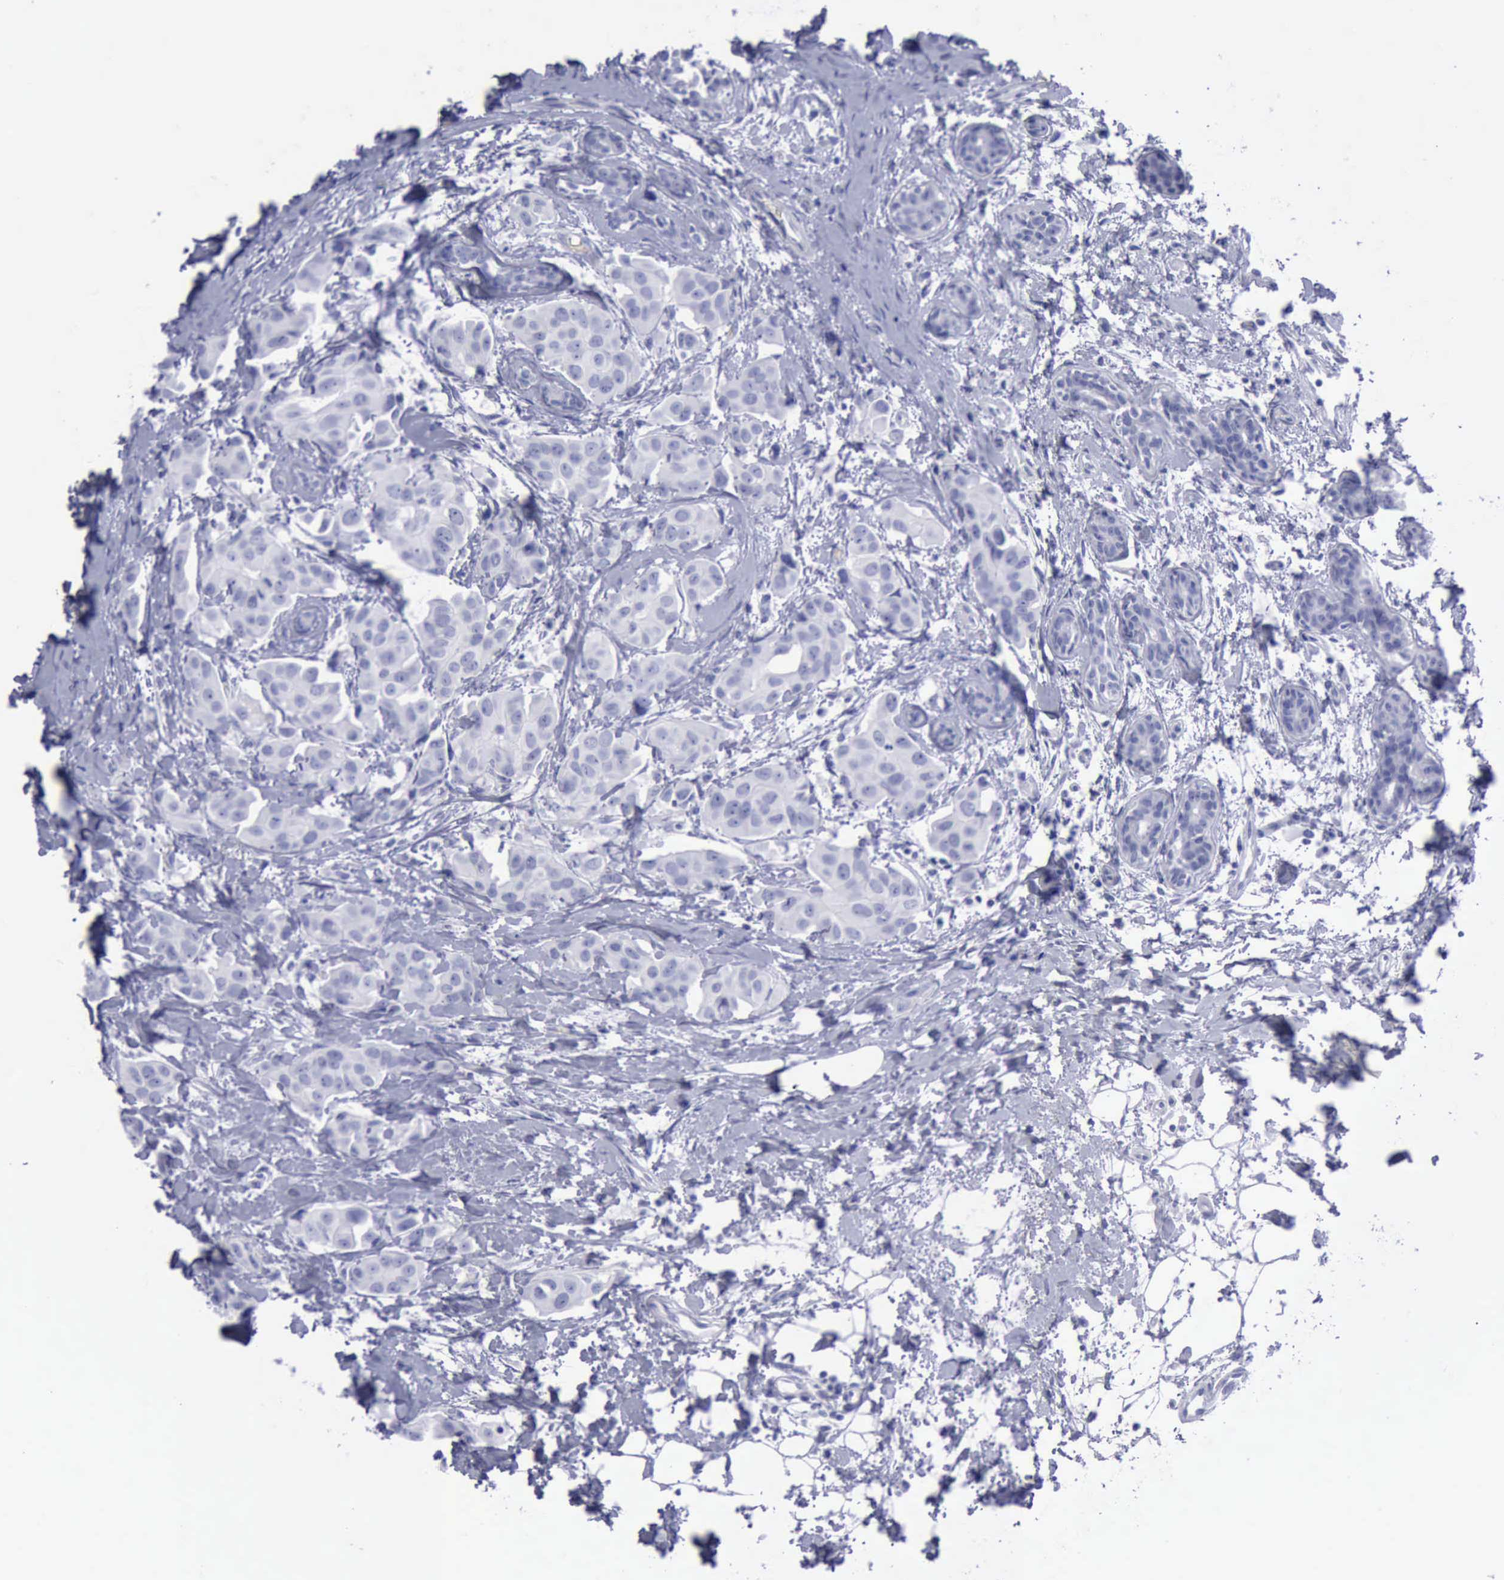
{"staining": {"intensity": "negative", "quantity": "none", "location": "none"}, "tissue": "breast cancer", "cell_type": "Tumor cells", "image_type": "cancer", "snomed": [{"axis": "morphology", "description": "Duct carcinoma"}, {"axis": "topography", "description": "Breast"}], "caption": "DAB (3,3'-diaminobenzidine) immunohistochemical staining of human infiltrating ductal carcinoma (breast) displays no significant expression in tumor cells.", "gene": "KRT13", "patient": {"sex": "female", "age": 40}}